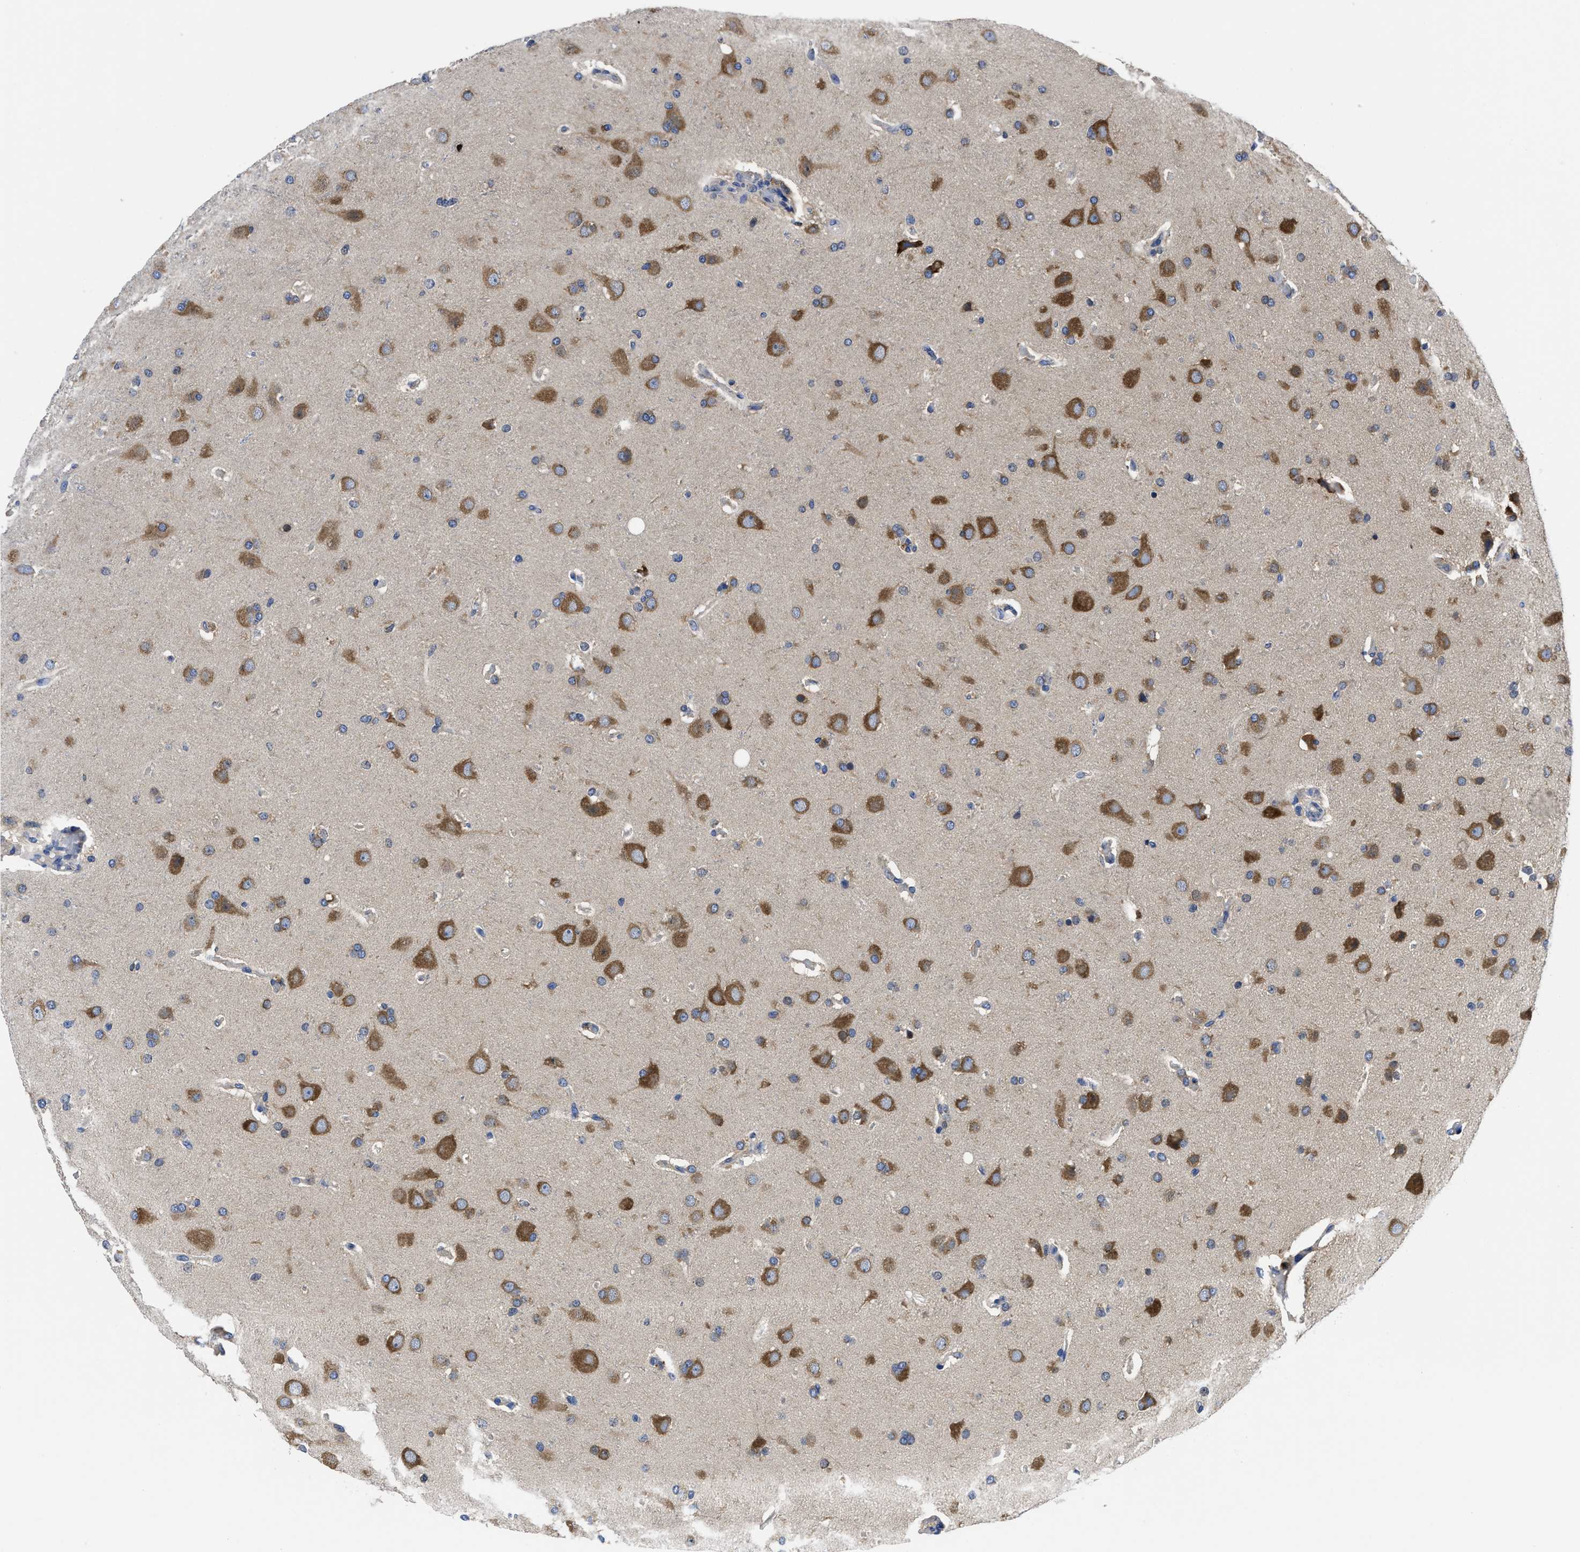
{"staining": {"intensity": "moderate", "quantity": ">75%", "location": "cytoplasmic/membranous"}, "tissue": "glioma", "cell_type": "Tumor cells", "image_type": "cancer", "snomed": [{"axis": "morphology", "description": "Glioma, malignant, High grade"}, {"axis": "topography", "description": "Brain"}], "caption": "Protein expression analysis of malignant glioma (high-grade) demonstrates moderate cytoplasmic/membranous staining in about >75% of tumor cells.", "gene": "YARS1", "patient": {"sex": "female", "age": 58}}